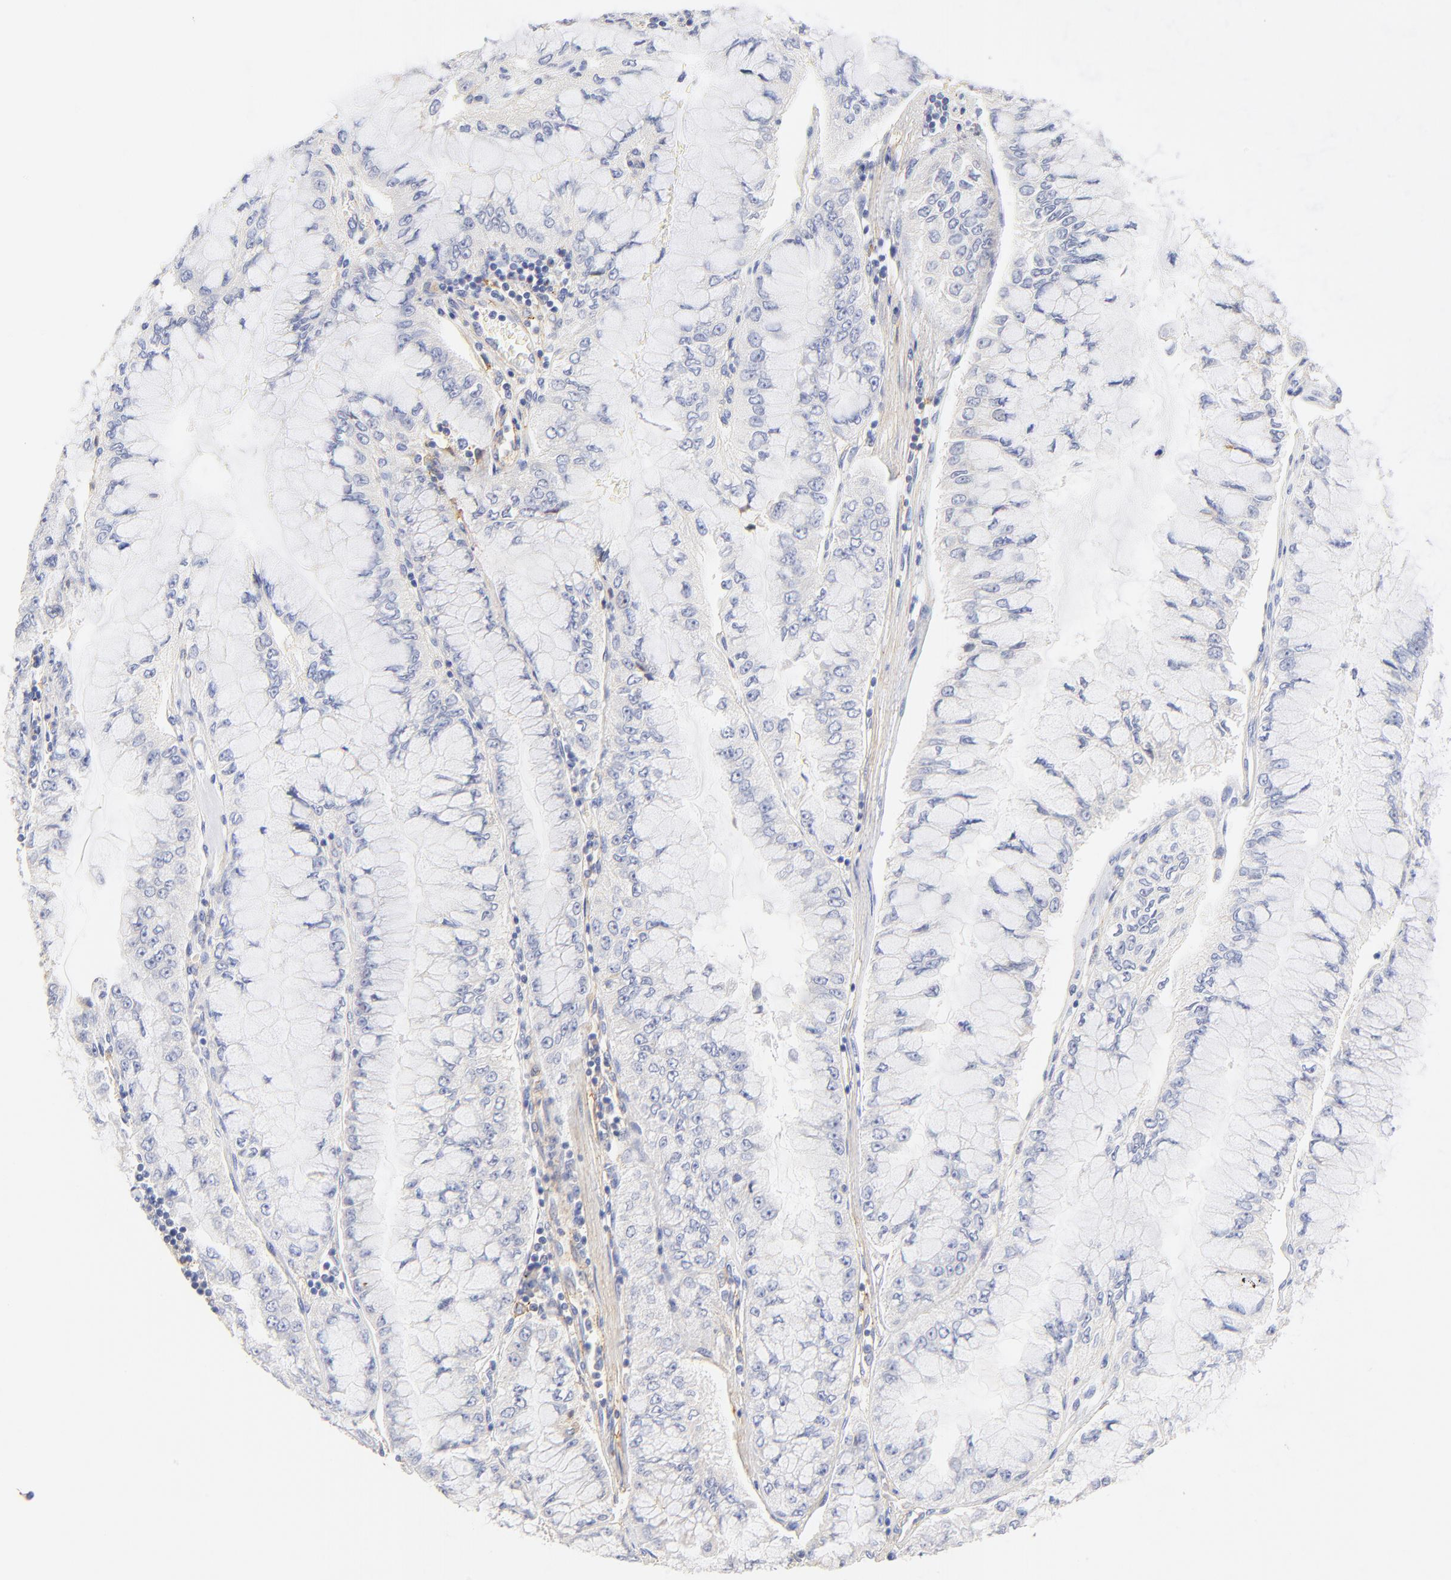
{"staining": {"intensity": "negative", "quantity": "none", "location": "none"}, "tissue": "liver cancer", "cell_type": "Tumor cells", "image_type": "cancer", "snomed": [{"axis": "morphology", "description": "Cholangiocarcinoma"}, {"axis": "topography", "description": "Liver"}], "caption": "Tumor cells are negative for brown protein staining in liver cholangiocarcinoma.", "gene": "MDGA2", "patient": {"sex": "female", "age": 79}}